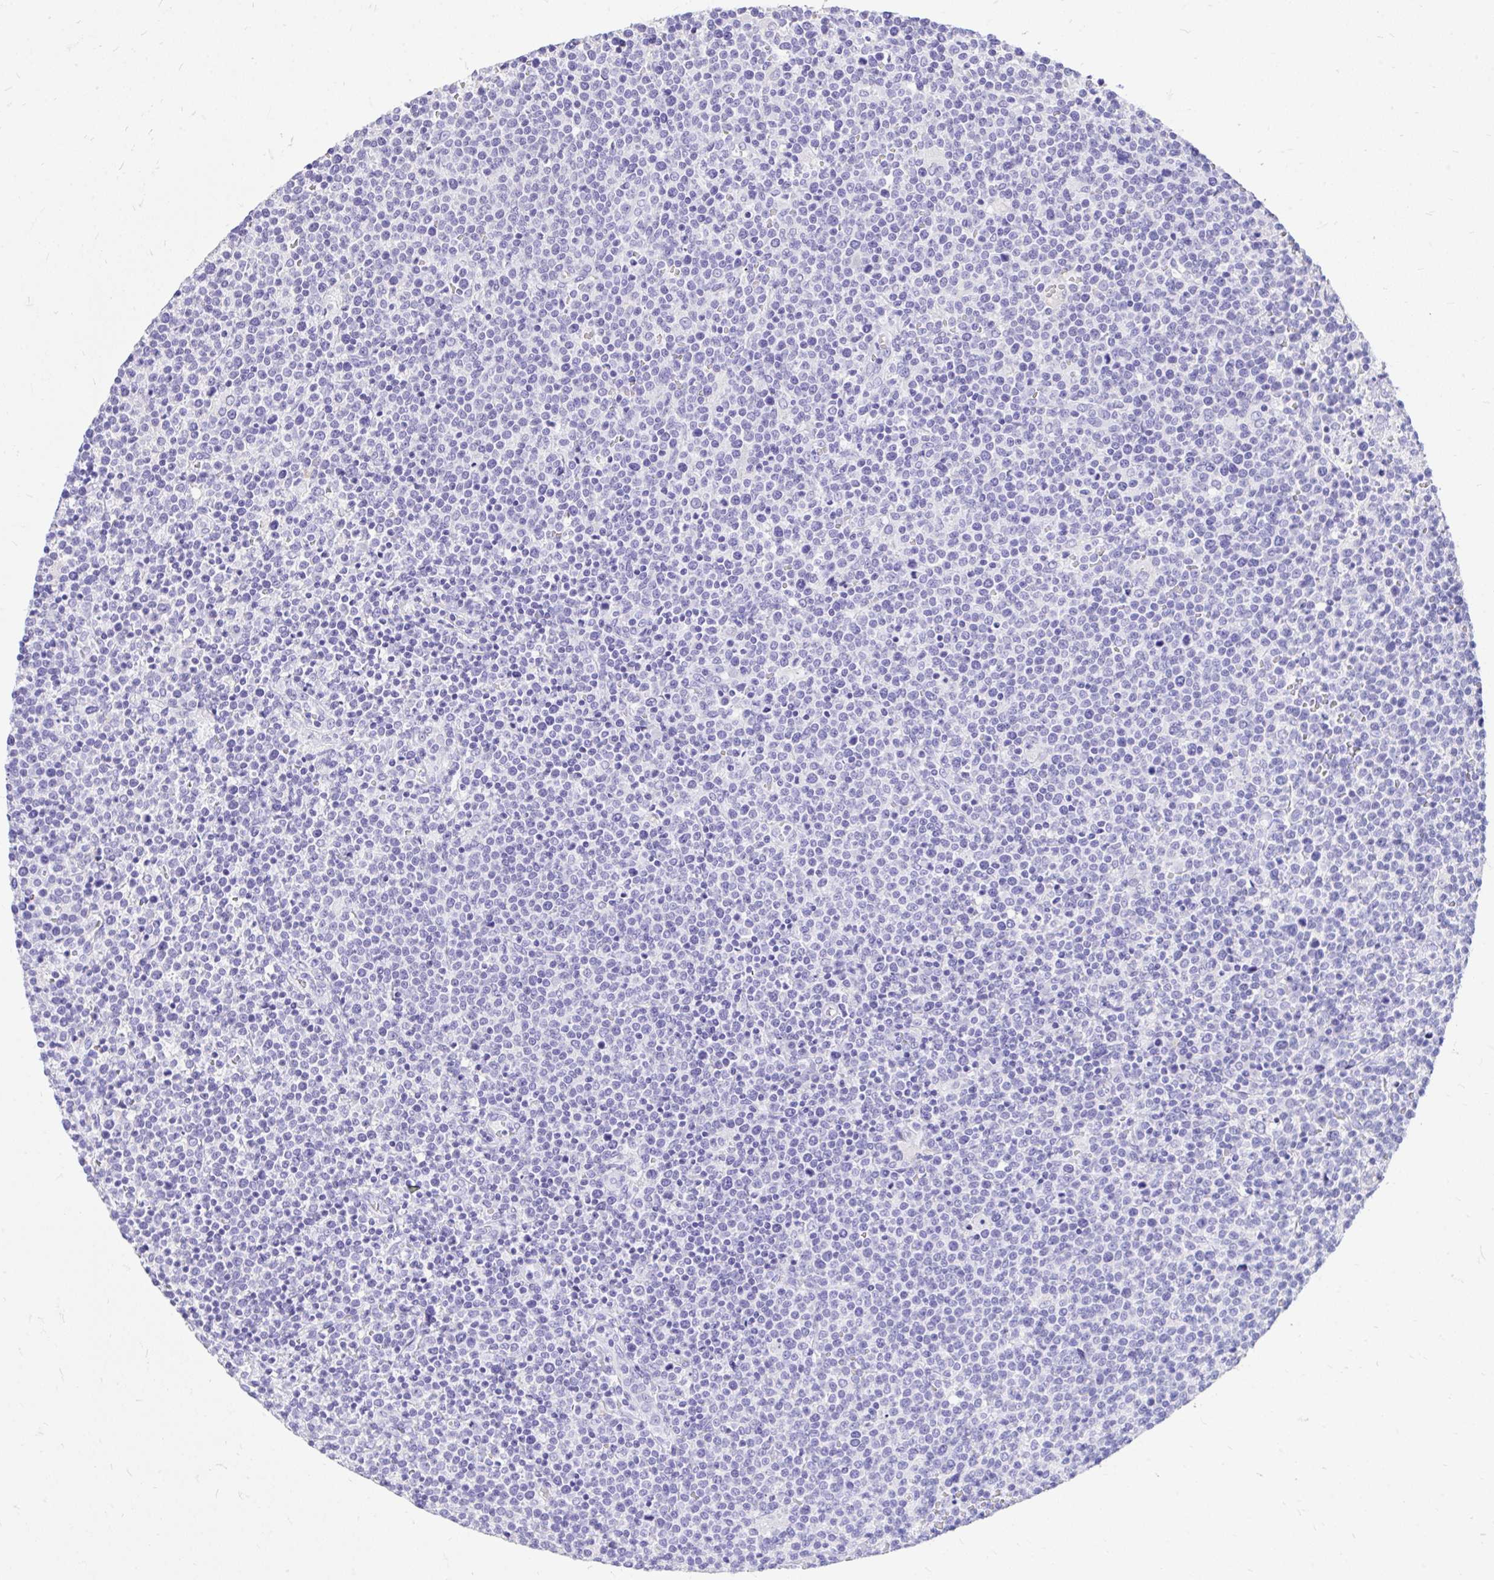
{"staining": {"intensity": "negative", "quantity": "none", "location": "none"}, "tissue": "lymphoma", "cell_type": "Tumor cells", "image_type": "cancer", "snomed": [{"axis": "morphology", "description": "Malignant lymphoma, non-Hodgkin's type, High grade"}, {"axis": "topography", "description": "Lymph node"}], "caption": "Image shows no significant protein positivity in tumor cells of malignant lymphoma, non-Hodgkin's type (high-grade). (Stains: DAB (3,3'-diaminobenzidine) IHC with hematoxylin counter stain, Microscopy: brightfield microscopy at high magnification).", "gene": "MON1A", "patient": {"sex": "male", "age": 61}}